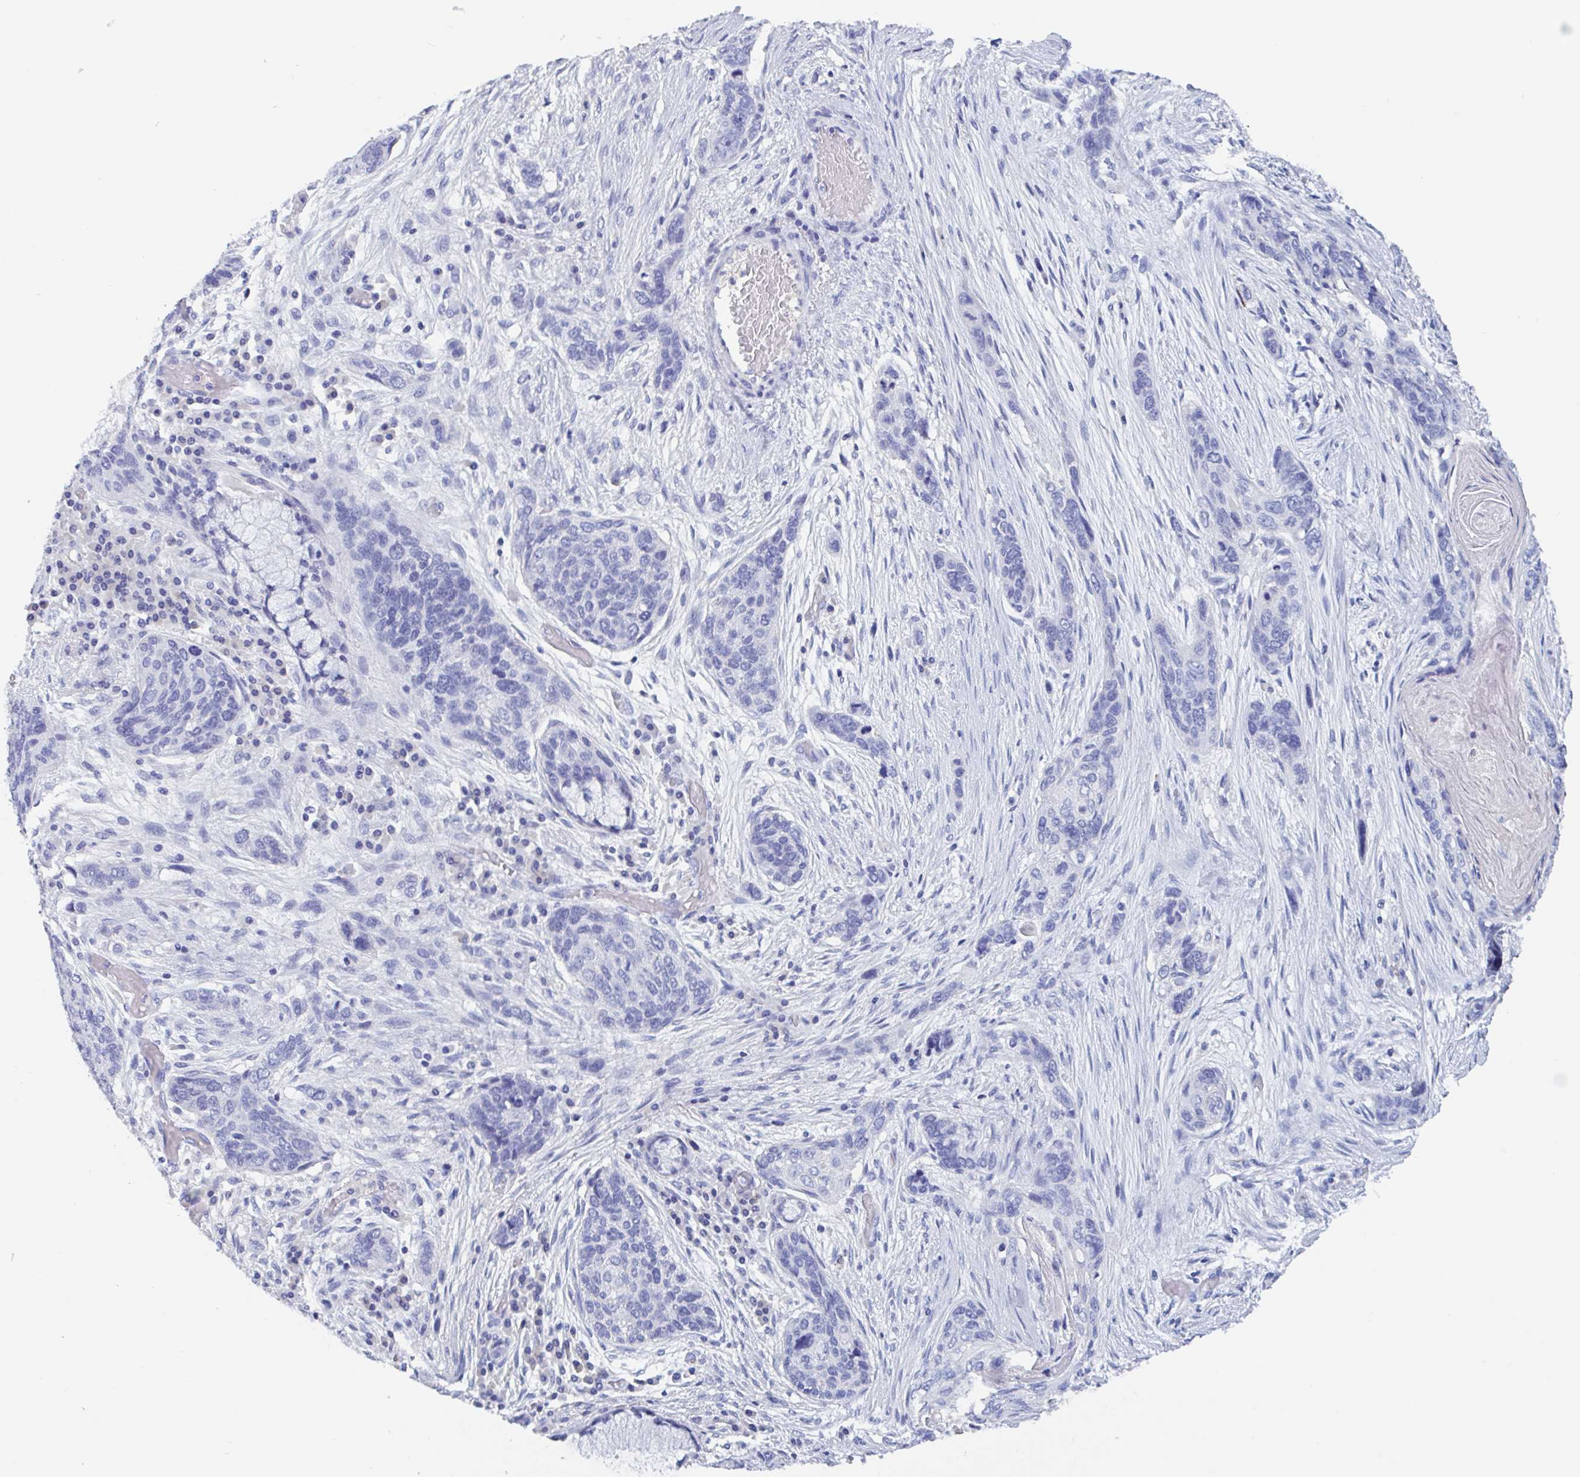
{"staining": {"intensity": "negative", "quantity": "none", "location": "none"}, "tissue": "lung cancer", "cell_type": "Tumor cells", "image_type": "cancer", "snomed": [{"axis": "morphology", "description": "Squamous cell carcinoma, NOS"}, {"axis": "morphology", "description": "Squamous cell carcinoma, metastatic, NOS"}, {"axis": "topography", "description": "Lymph node"}, {"axis": "topography", "description": "Lung"}], "caption": "An IHC image of lung cancer (squamous cell carcinoma) is shown. There is no staining in tumor cells of lung cancer (squamous cell carcinoma).", "gene": "ZNHIT2", "patient": {"sex": "male", "age": 41}}